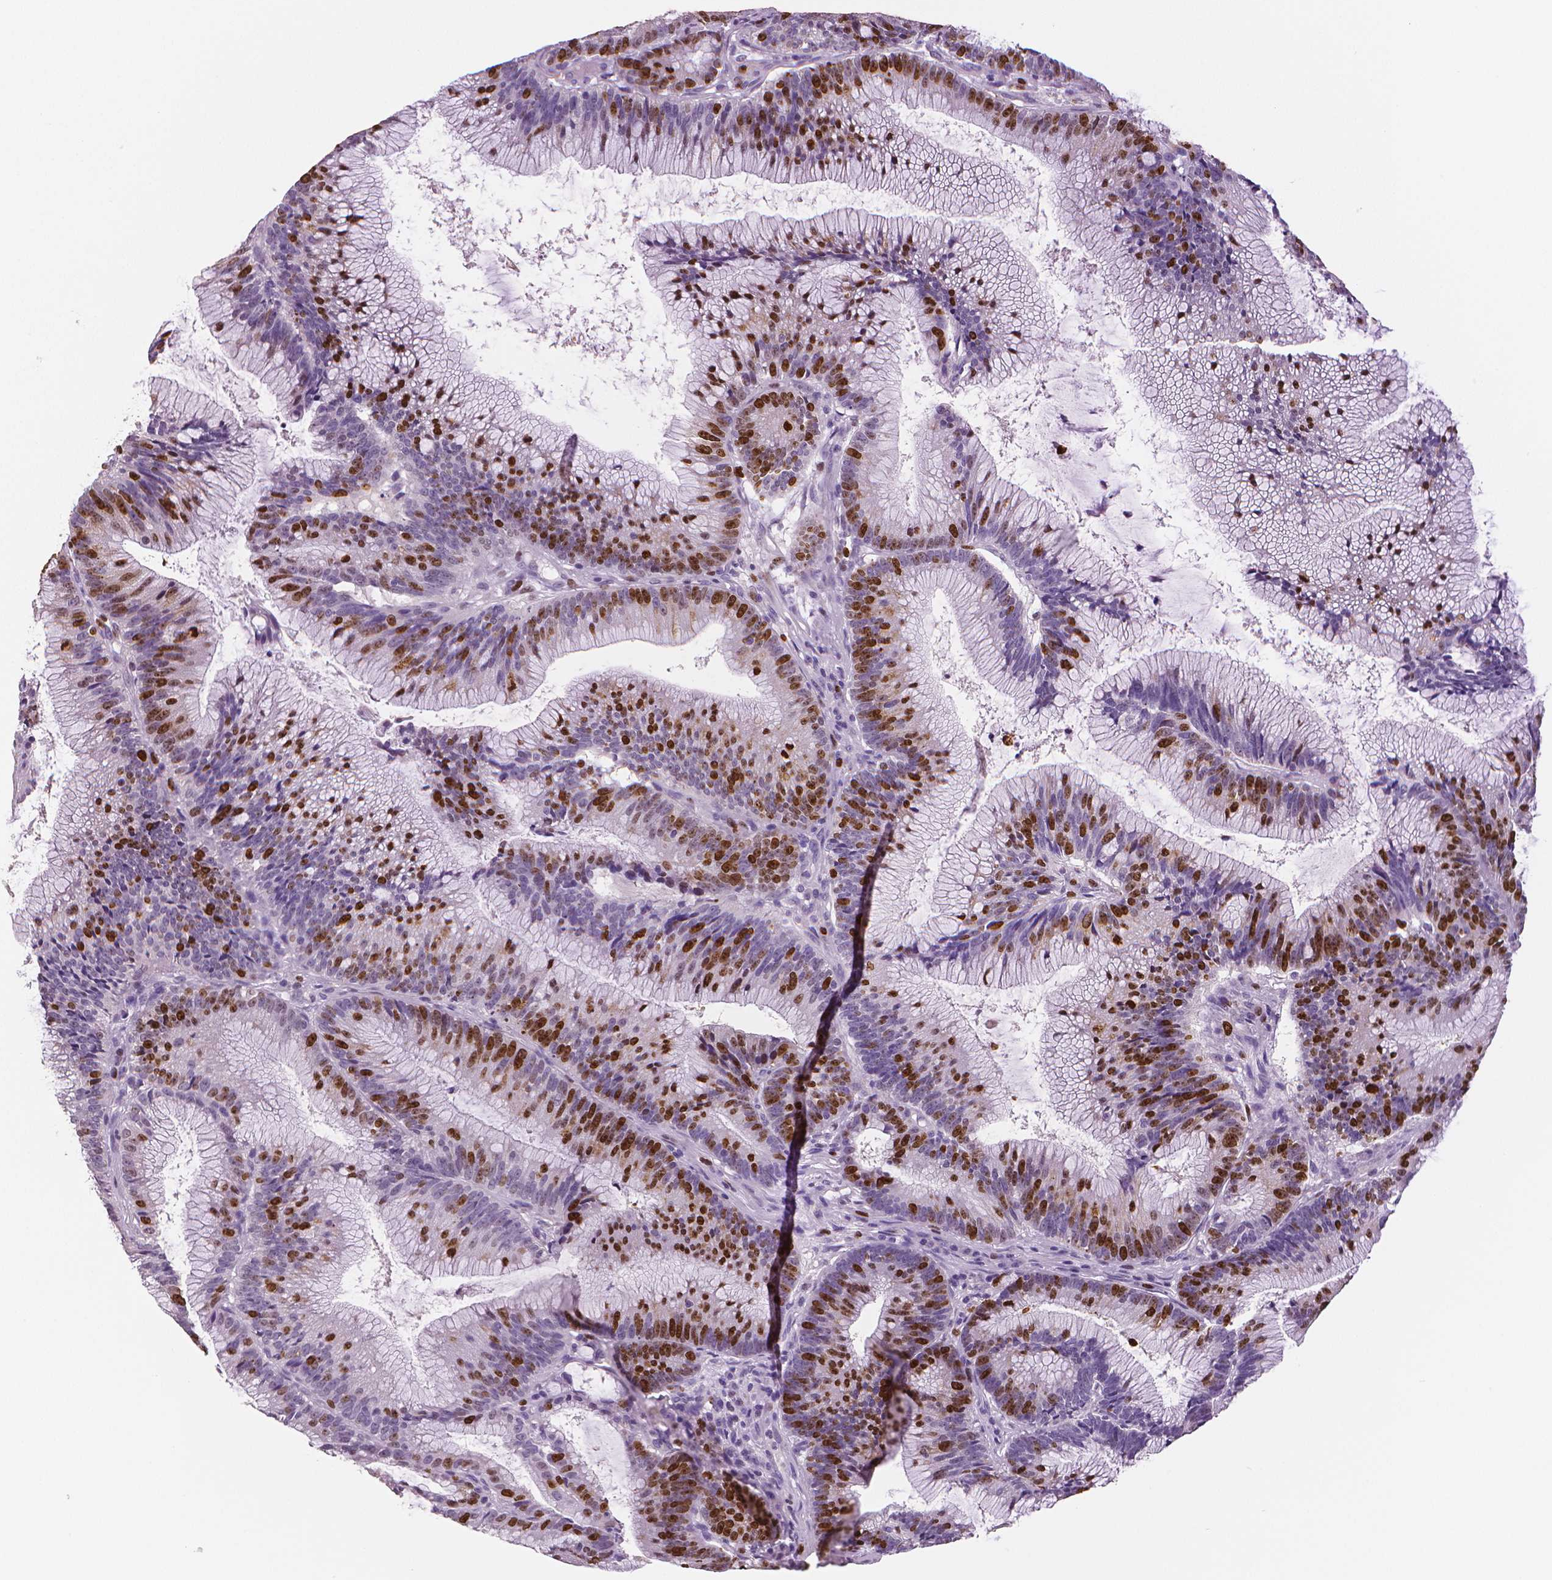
{"staining": {"intensity": "moderate", "quantity": "25%-75%", "location": "nuclear"}, "tissue": "colorectal cancer", "cell_type": "Tumor cells", "image_type": "cancer", "snomed": [{"axis": "morphology", "description": "Adenocarcinoma, NOS"}, {"axis": "topography", "description": "Colon"}], "caption": "This photomicrograph shows IHC staining of colorectal cancer (adenocarcinoma), with medium moderate nuclear staining in approximately 25%-75% of tumor cells.", "gene": "MKI67", "patient": {"sex": "female", "age": 78}}